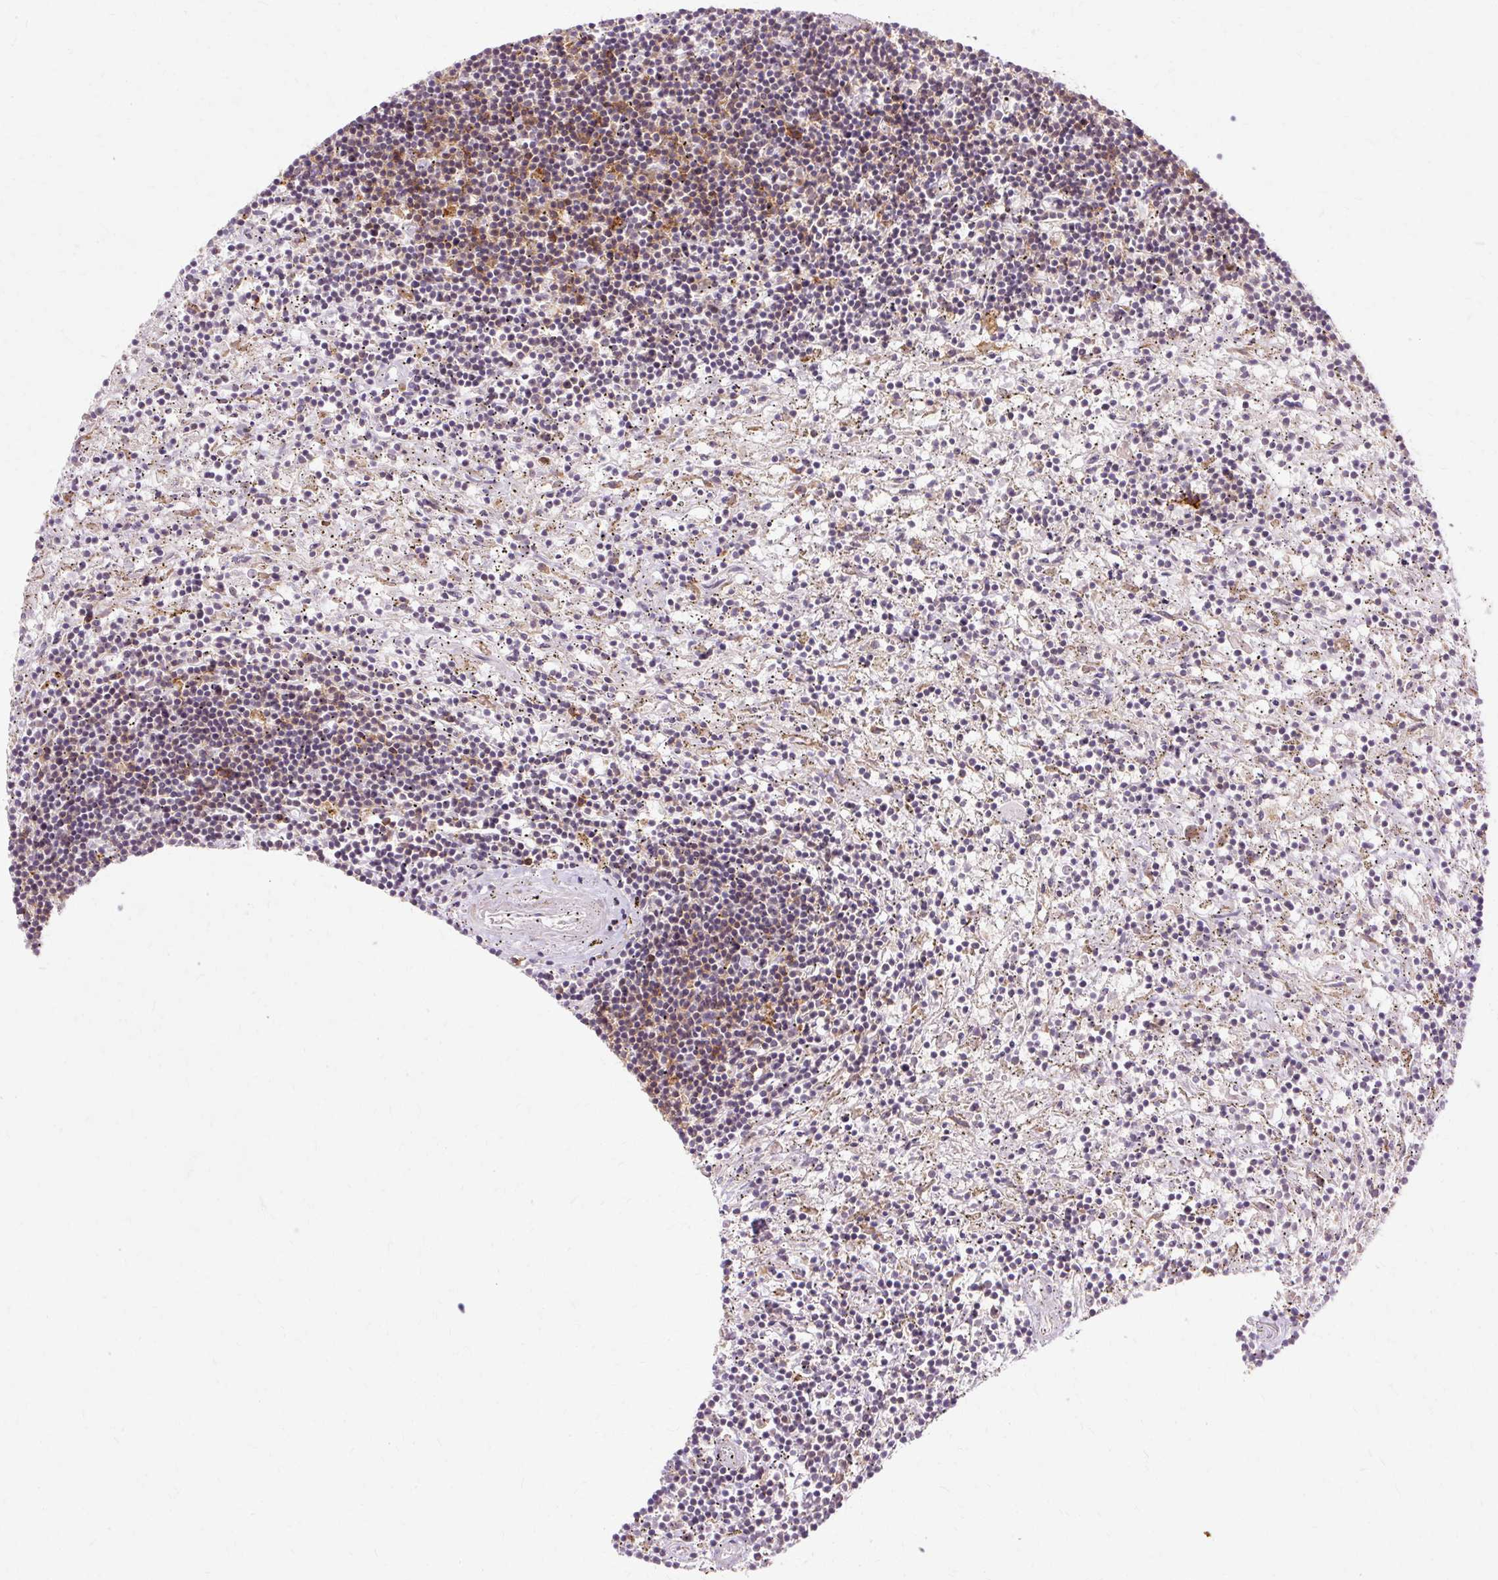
{"staining": {"intensity": "weak", "quantity": "<25%", "location": "cytoplasmic/membranous"}, "tissue": "lymphoma", "cell_type": "Tumor cells", "image_type": "cancer", "snomed": [{"axis": "morphology", "description": "Malignant lymphoma, non-Hodgkin's type, Low grade"}, {"axis": "topography", "description": "Spleen"}], "caption": "Immunohistochemistry (IHC) photomicrograph of human malignant lymphoma, non-Hodgkin's type (low-grade) stained for a protein (brown), which exhibits no staining in tumor cells.", "gene": "GEMIN2", "patient": {"sex": "male", "age": 76}}